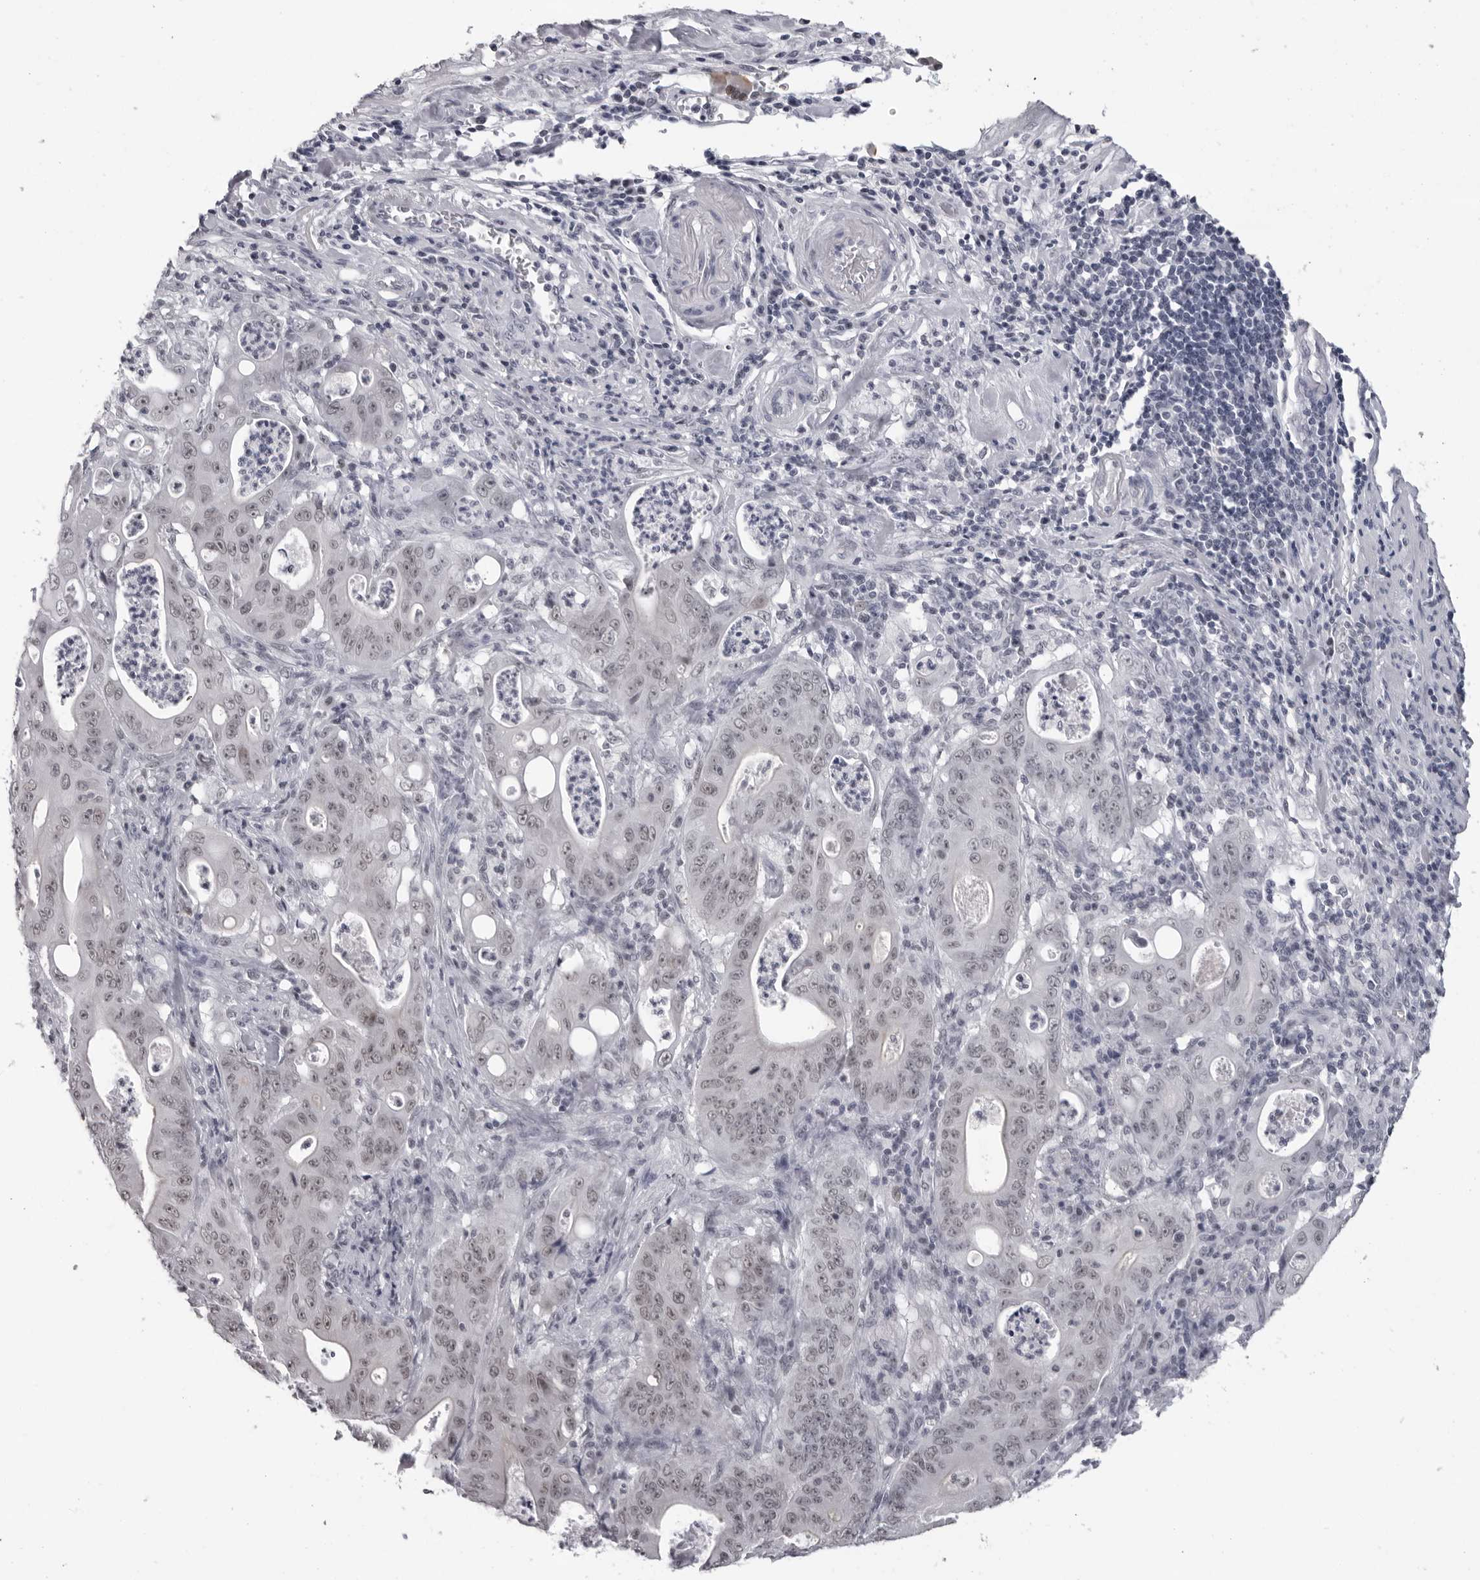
{"staining": {"intensity": "weak", "quantity": ">75%", "location": "nuclear"}, "tissue": "pancreatic cancer", "cell_type": "Tumor cells", "image_type": "cancer", "snomed": [{"axis": "morphology", "description": "Normal tissue, NOS"}, {"axis": "topography", "description": "Lymph node"}], "caption": "Immunohistochemistry (IHC) staining of pancreatic cancer, which demonstrates low levels of weak nuclear expression in about >75% of tumor cells indicating weak nuclear protein expression. The staining was performed using DAB (brown) for protein detection and nuclei were counterstained in hematoxylin (blue).", "gene": "ESPN", "patient": {"sex": "male", "age": 62}}